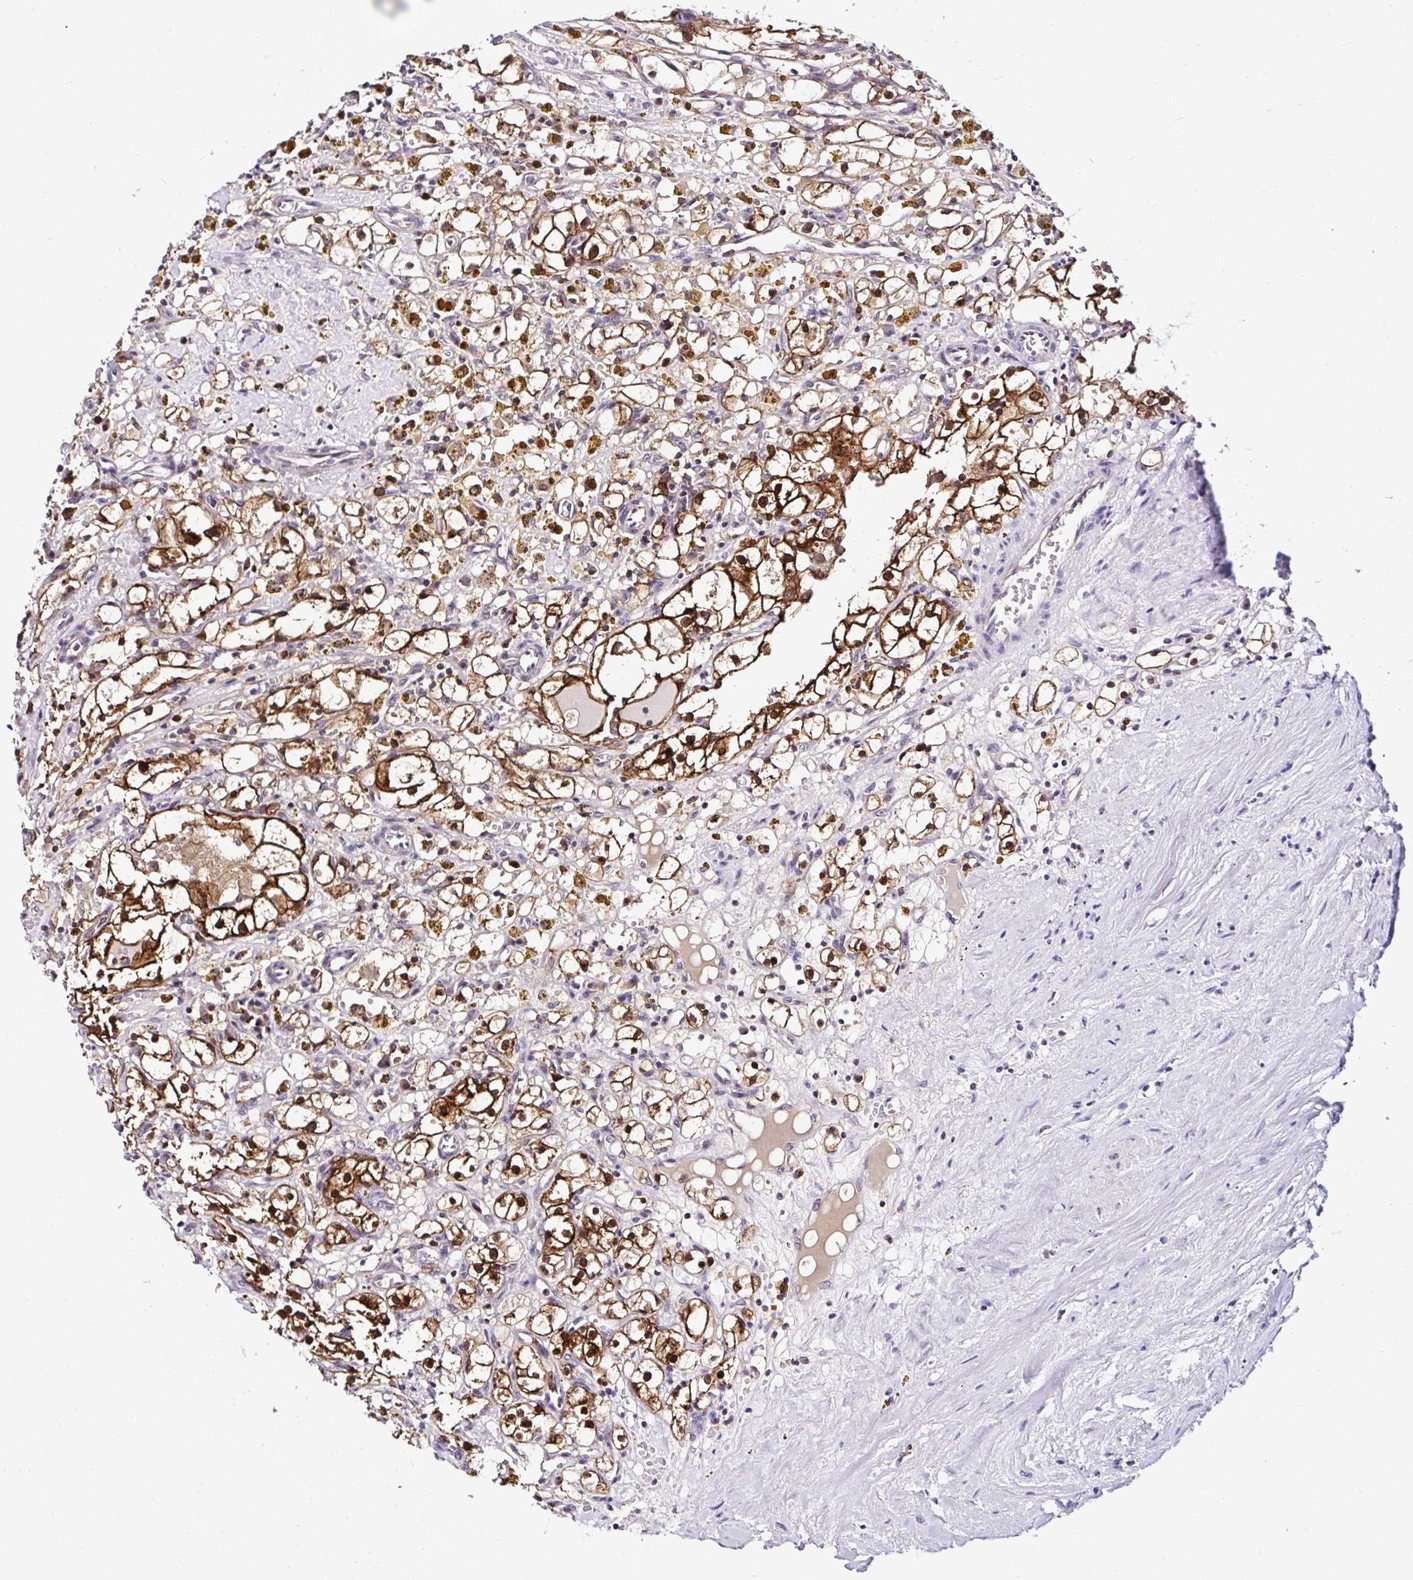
{"staining": {"intensity": "strong", "quantity": ">75%", "location": "cytoplasmic/membranous,nuclear"}, "tissue": "renal cancer", "cell_type": "Tumor cells", "image_type": "cancer", "snomed": [{"axis": "morphology", "description": "Adenocarcinoma, NOS"}, {"axis": "topography", "description": "Kidney"}], "caption": "Immunohistochemical staining of human renal cancer (adenocarcinoma) shows high levels of strong cytoplasmic/membranous and nuclear protein positivity in about >75% of tumor cells.", "gene": "PIN4", "patient": {"sex": "male", "age": 56}}